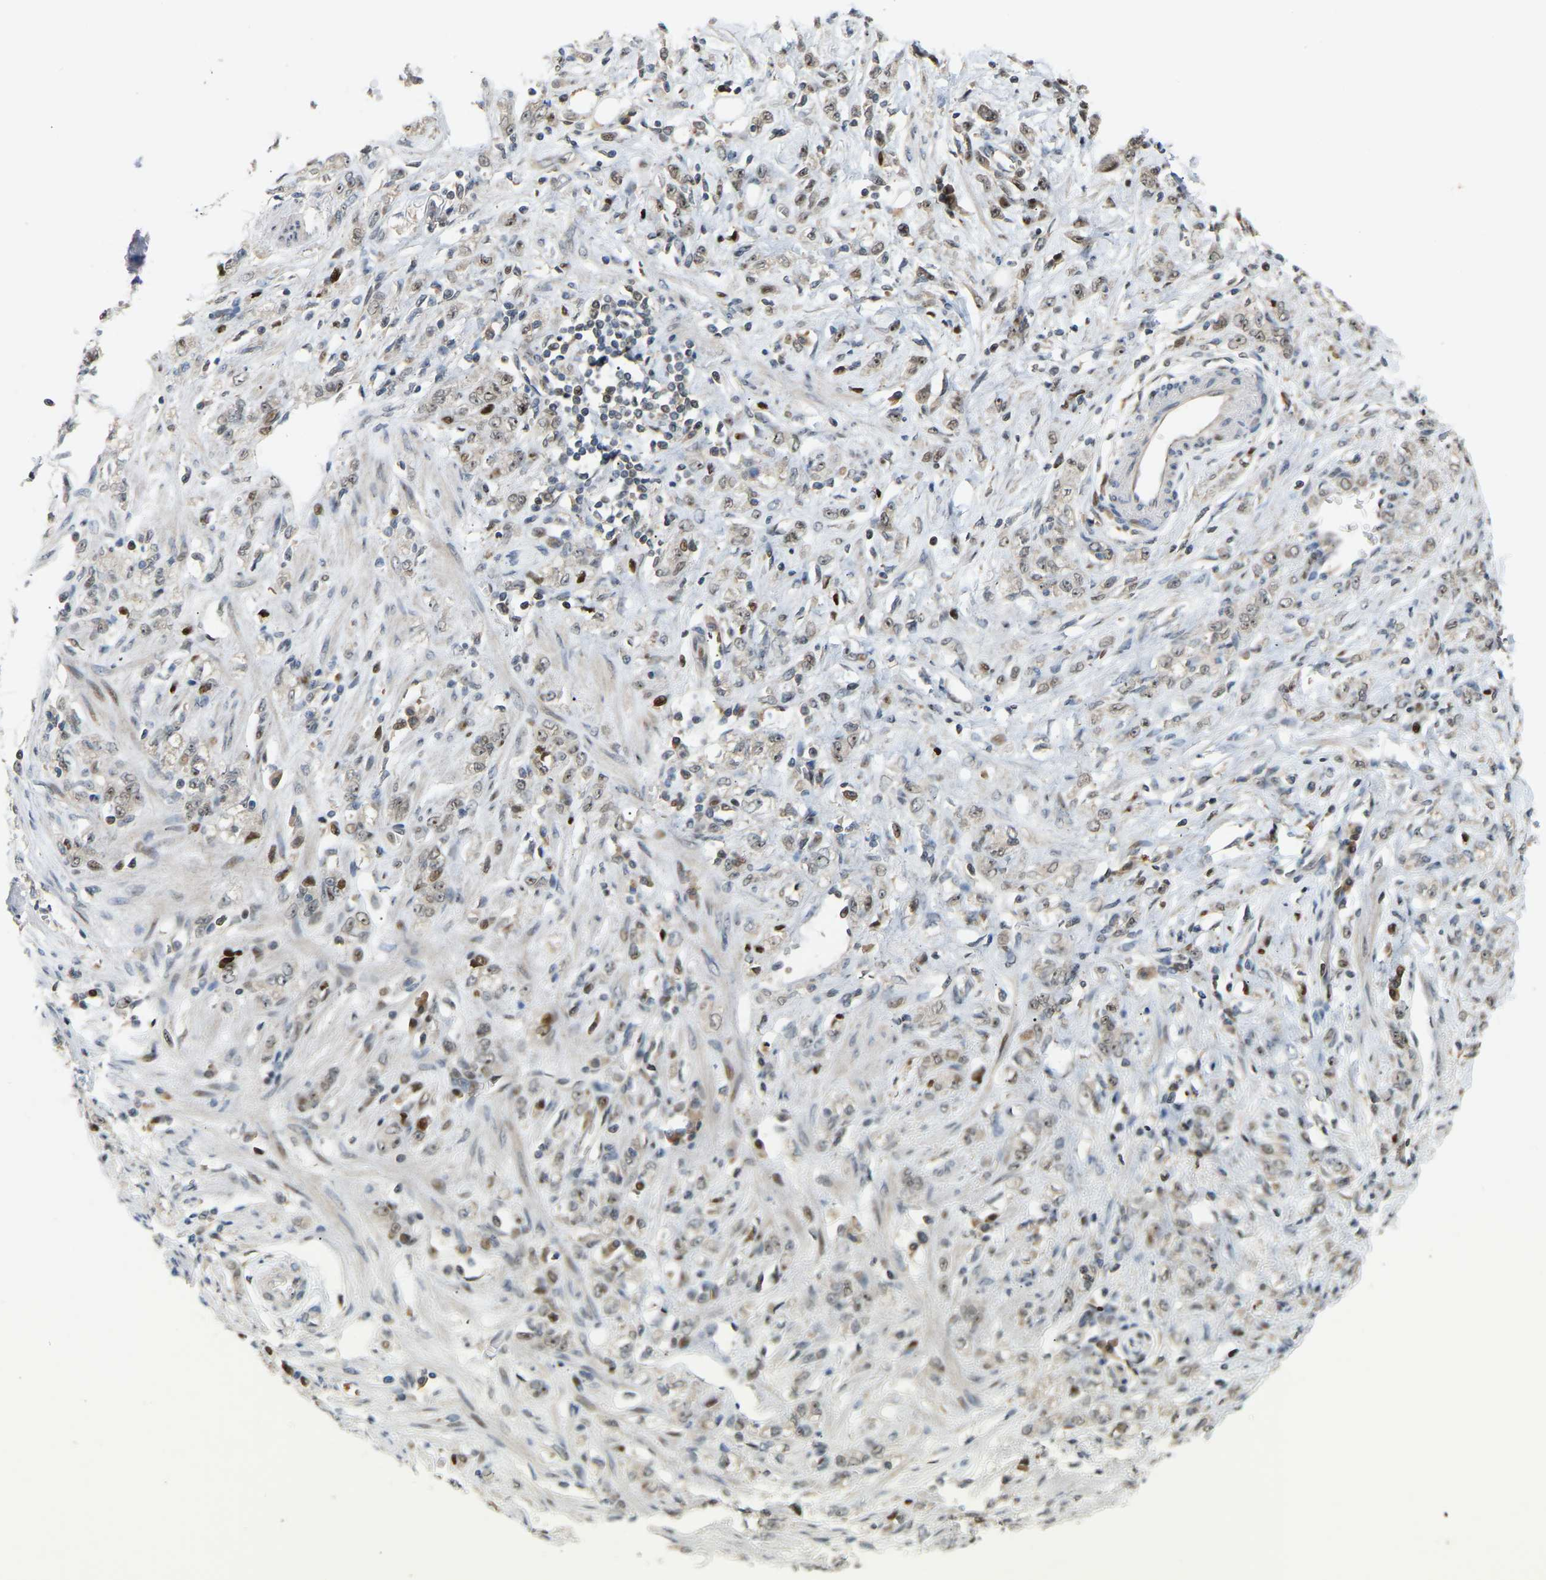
{"staining": {"intensity": "weak", "quantity": "<25%", "location": "nuclear"}, "tissue": "stomach cancer", "cell_type": "Tumor cells", "image_type": "cancer", "snomed": [{"axis": "morphology", "description": "Normal tissue, NOS"}, {"axis": "morphology", "description": "Adenocarcinoma, NOS"}, {"axis": "topography", "description": "Stomach"}], "caption": "Immunohistochemical staining of stomach cancer (adenocarcinoma) shows no significant staining in tumor cells.", "gene": "PTPN4", "patient": {"sex": "male", "age": 82}}